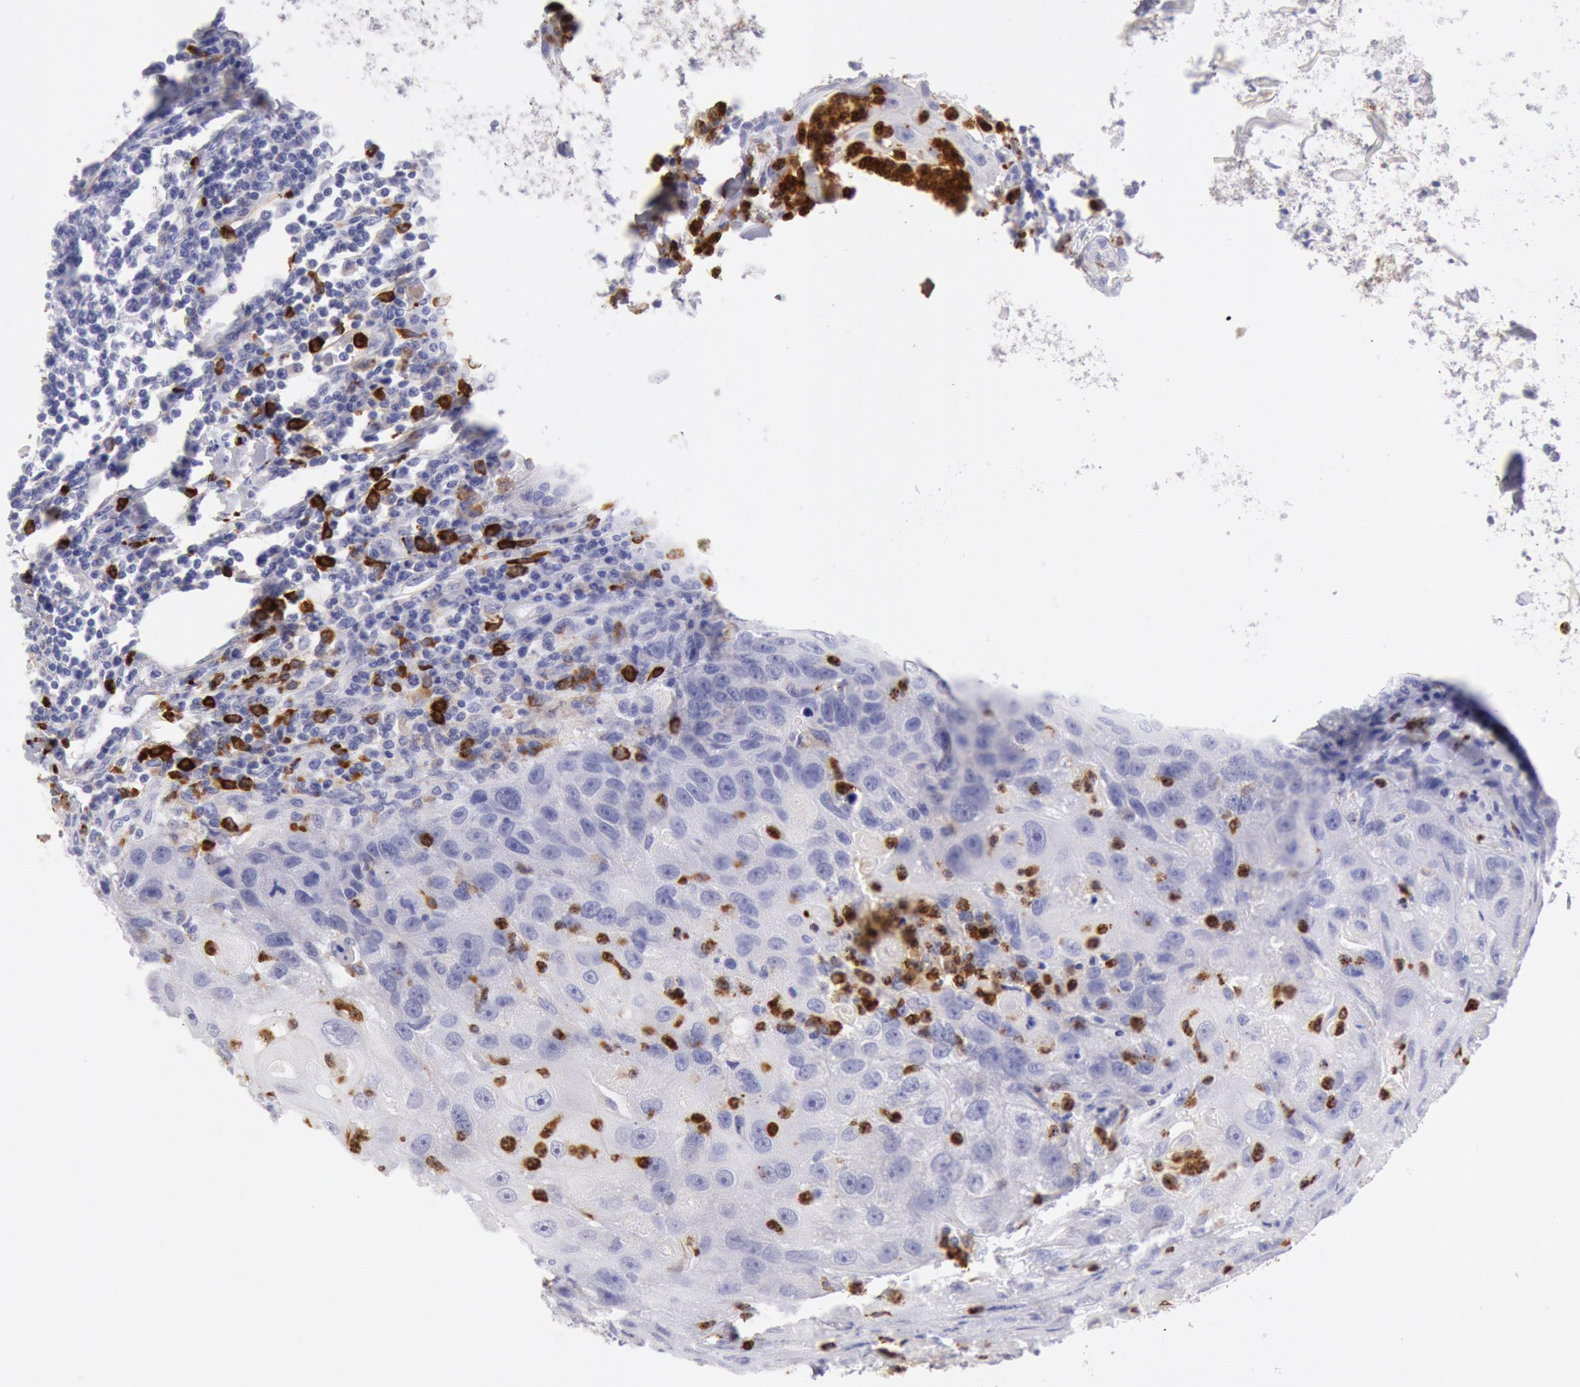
{"staining": {"intensity": "negative", "quantity": "none", "location": "none"}, "tissue": "head and neck cancer", "cell_type": "Tumor cells", "image_type": "cancer", "snomed": [{"axis": "morphology", "description": "Squamous cell carcinoma, NOS"}, {"axis": "topography", "description": "Head-Neck"}], "caption": "This is an IHC micrograph of head and neck cancer. There is no positivity in tumor cells.", "gene": "FCN1", "patient": {"sex": "male", "age": 64}}